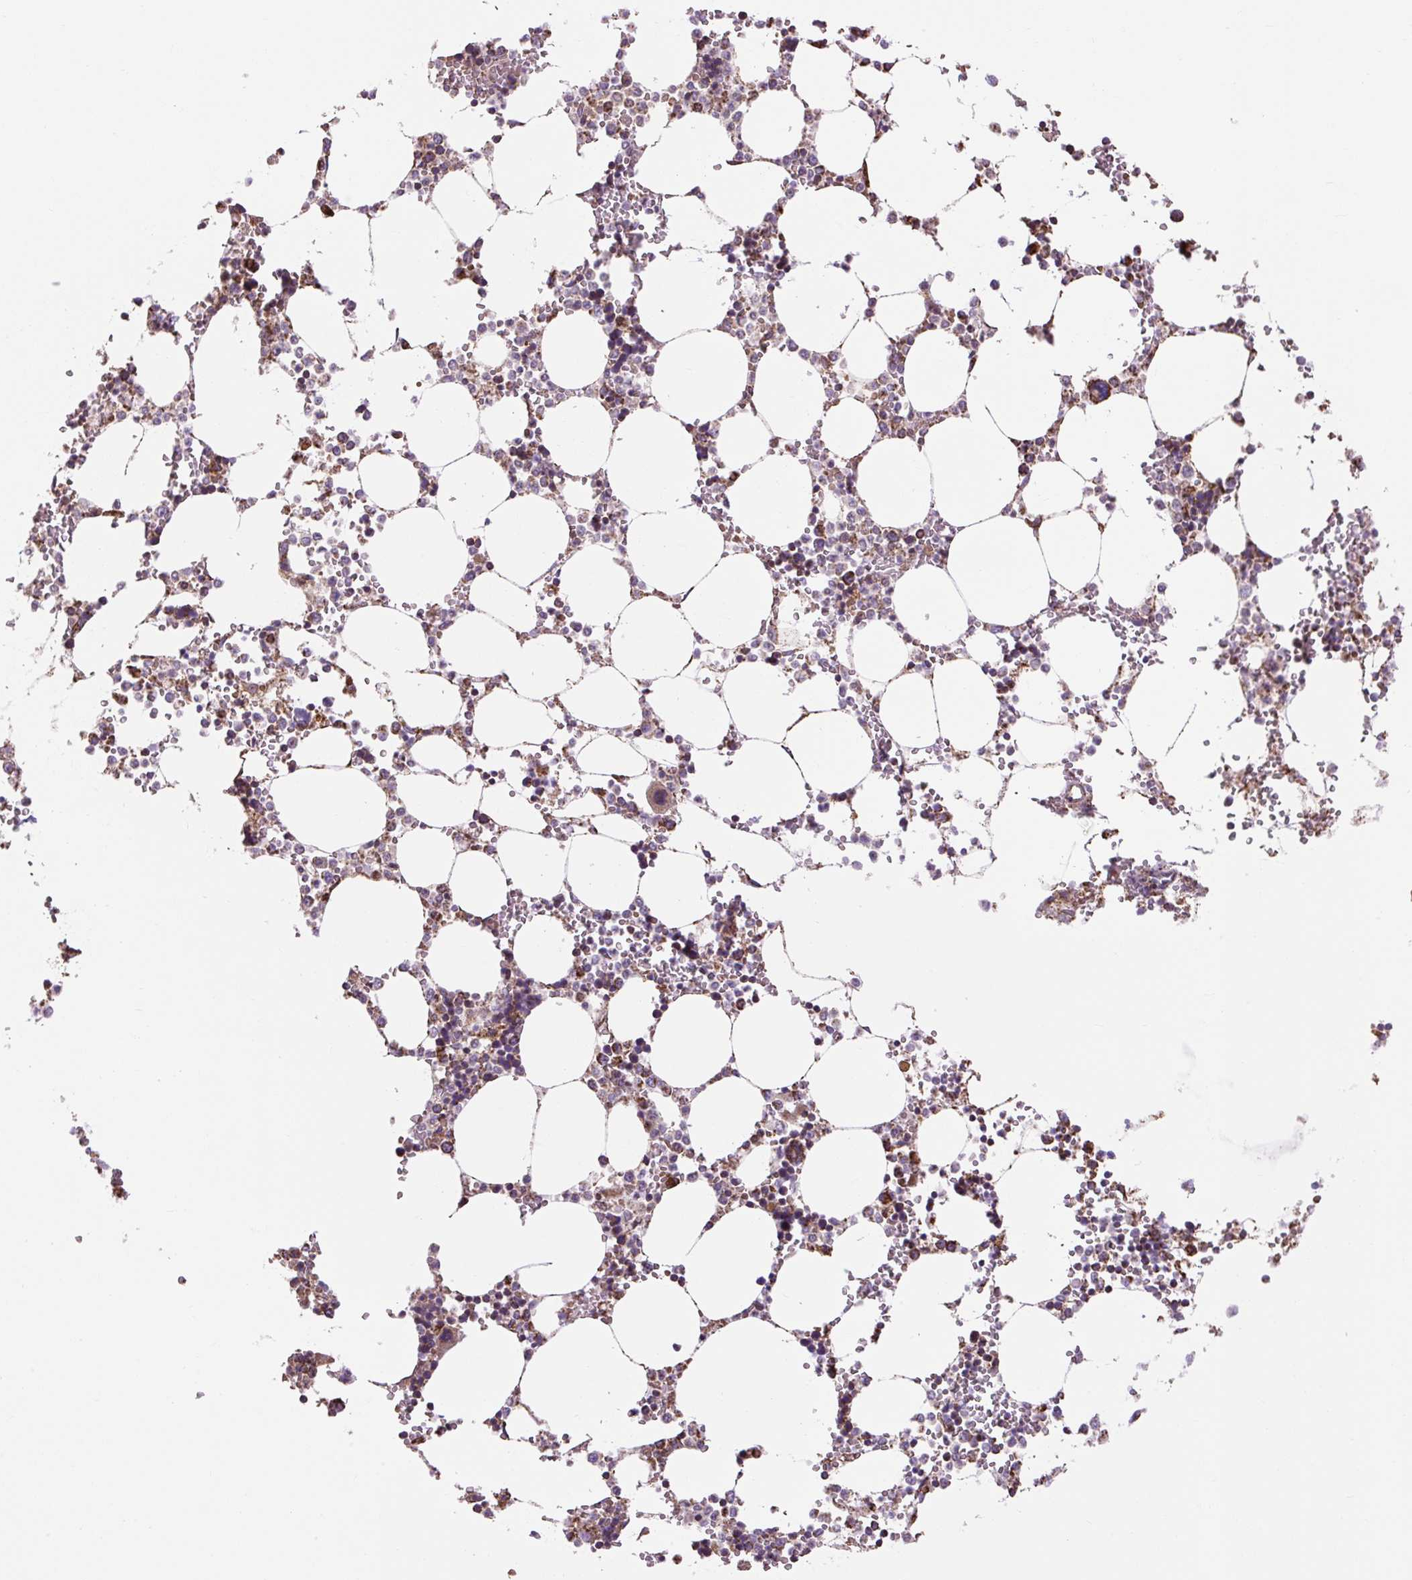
{"staining": {"intensity": "moderate", "quantity": "25%-75%", "location": "cytoplasmic/membranous"}, "tissue": "bone marrow", "cell_type": "Hematopoietic cells", "image_type": "normal", "snomed": [{"axis": "morphology", "description": "Normal tissue, NOS"}, {"axis": "topography", "description": "Bone marrow"}], "caption": "Moderate cytoplasmic/membranous expression is present in about 25%-75% of hematopoietic cells in benign bone marrow.", "gene": "PLCG1", "patient": {"sex": "male", "age": 64}}